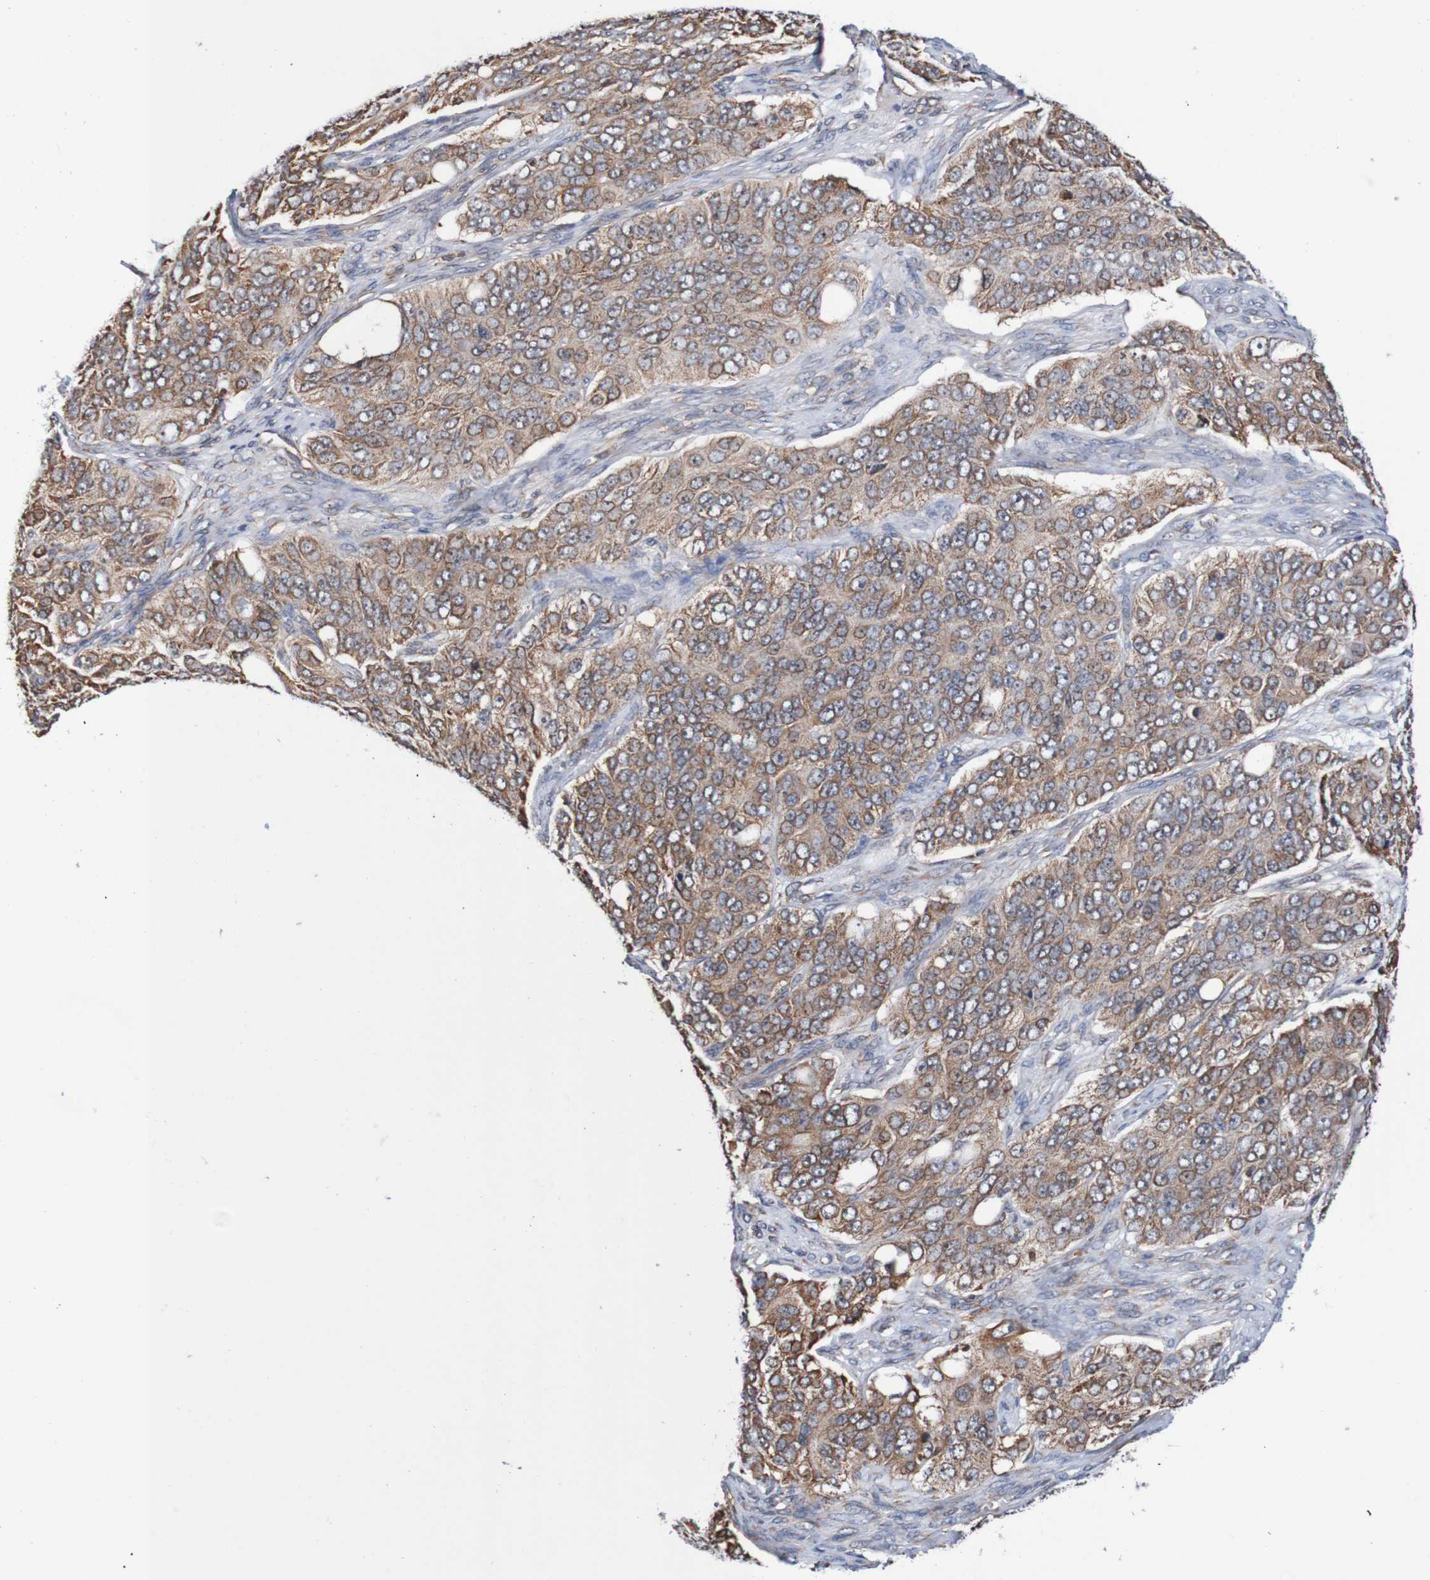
{"staining": {"intensity": "weak", "quantity": ">75%", "location": "cytoplasmic/membranous"}, "tissue": "ovarian cancer", "cell_type": "Tumor cells", "image_type": "cancer", "snomed": [{"axis": "morphology", "description": "Carcinoma, endometroid"}, {"axis": "topography", "description": "Ovary"}], "caption": "About >75% of tumor cells in ovarian endometroid carcinoma exhibit weak cytoplasmic/membranous protein staining as visualized by brown immunohistochemical staining.", "gene": "AXIN1", "patient": {"sex": "female", "age": 51}}